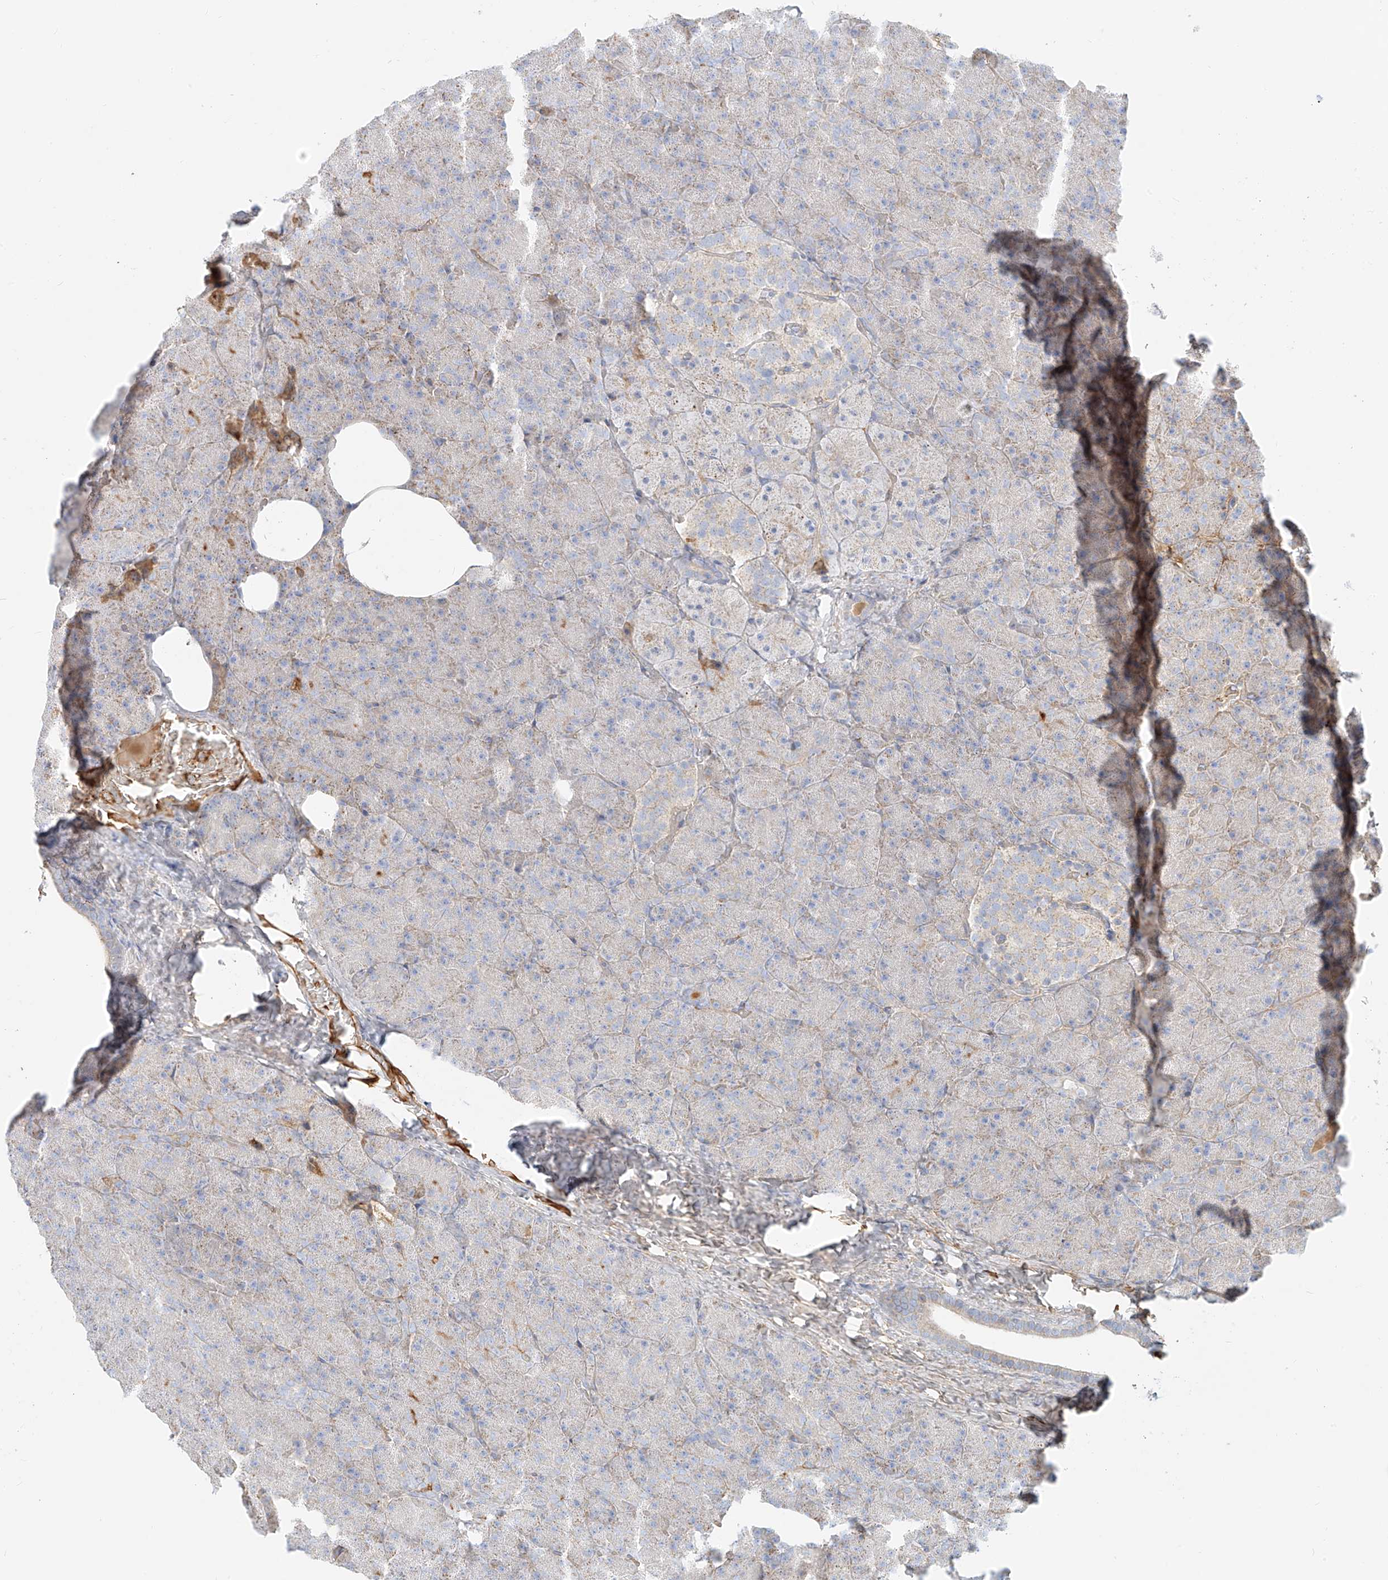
{"staining": {"intensity": "negative", "quantity": "none", "location": "none"}, "tissue": "pancreas", "cell_type": "Exocrine glandular cells", "image_type": "normal", "snomed": [{"axis": "morphology", "description": "Normal tissue, NOS"}, {"axis": "morphology", "description": "Carcinoid, malignant, NOS"}, {"axis": "topography", "description": "Pancreas"}], "caption": "Micrograph shows no significant protein positivity in exocrine glandular cells of benign pancreas.", "gene": "OCSTAMP", "patient": {"sex": "female", "age": 35}}